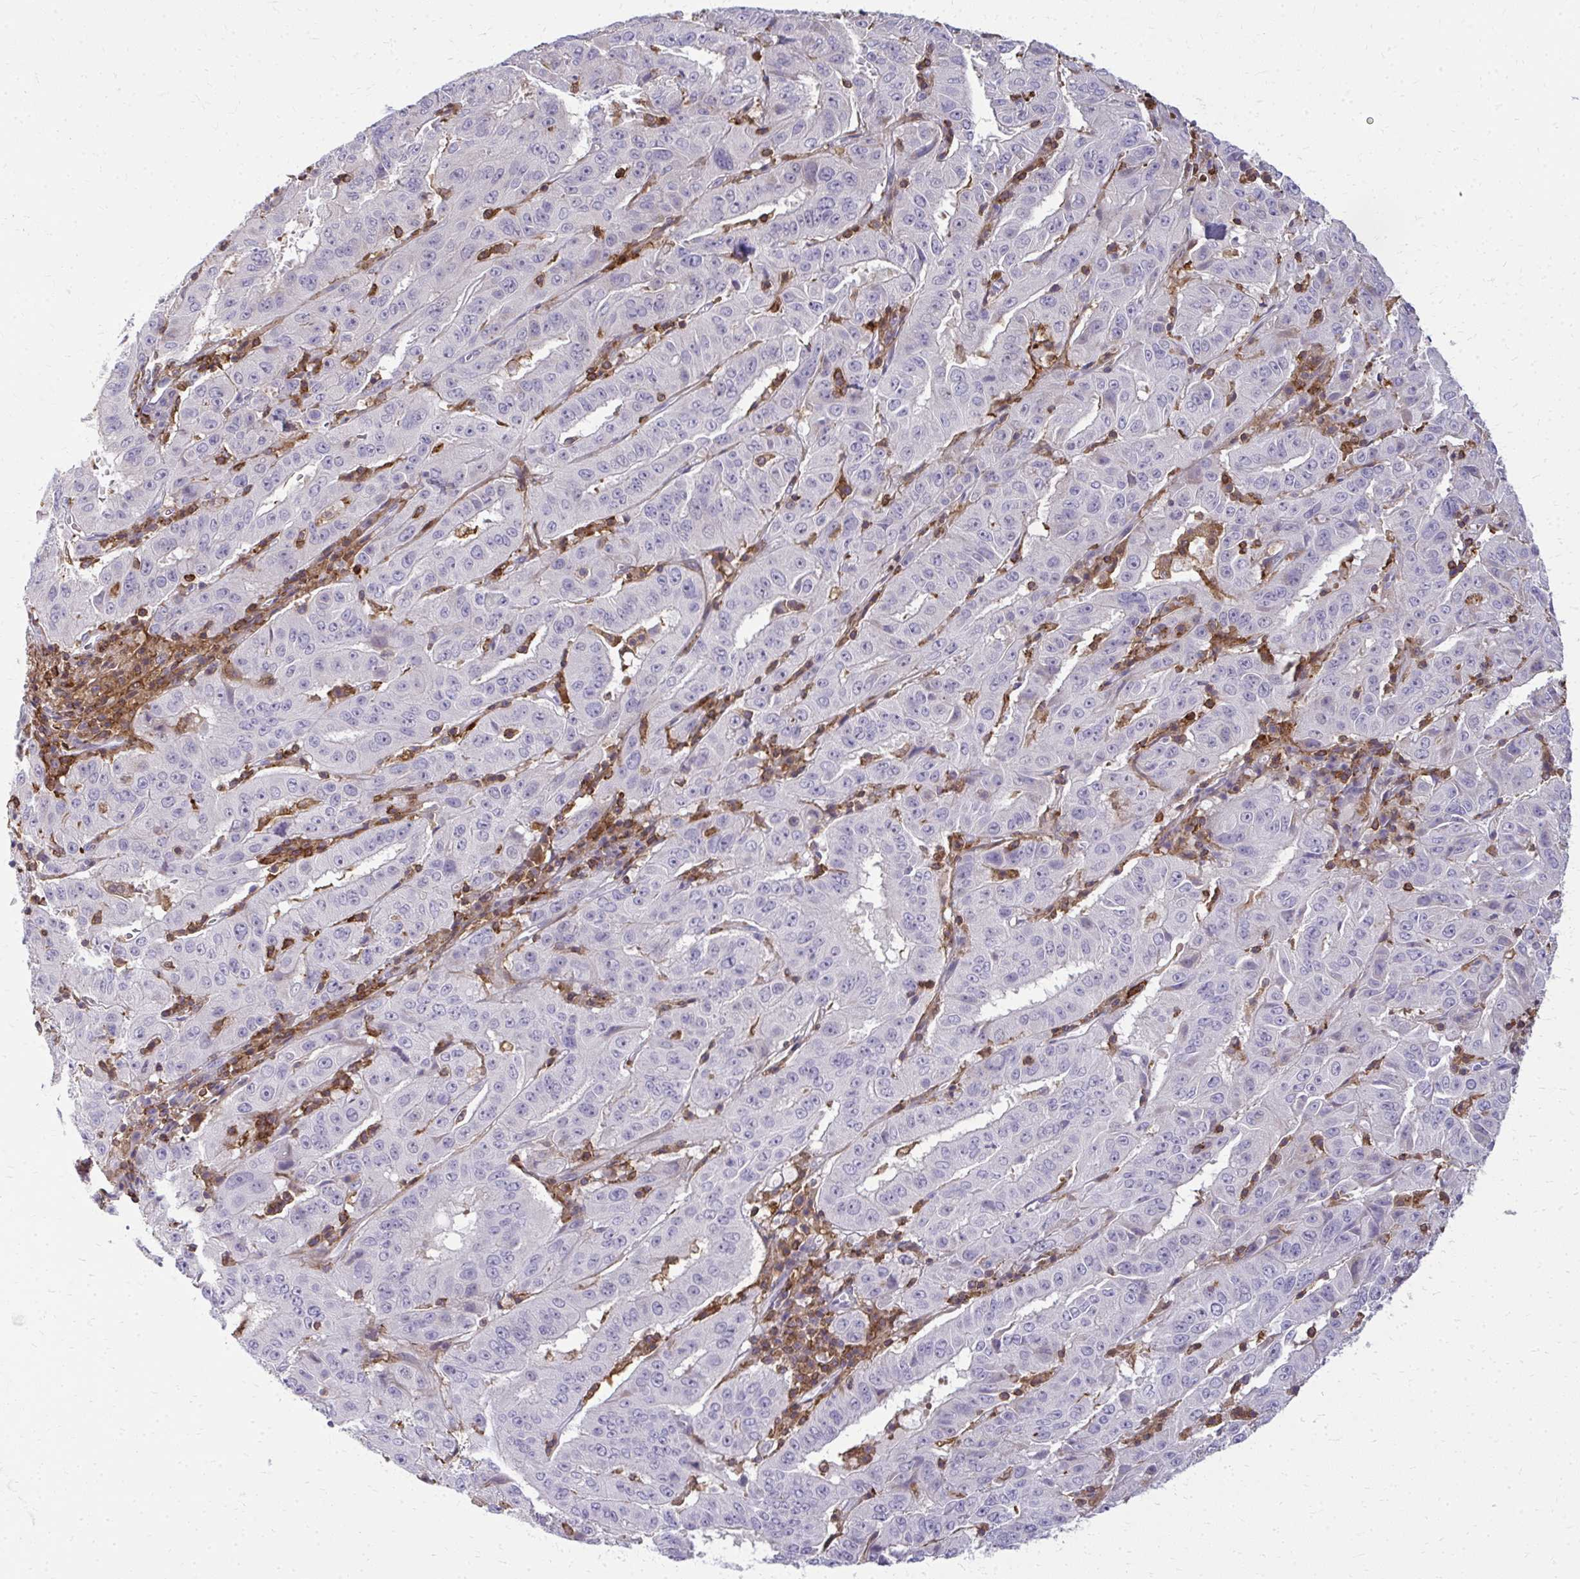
{"staining": {"intensity": "negative", "quantity": "none", "location": "none"}, "tissue": "pancreatic cancer", "cell_type": "Tumor cells", "image_type": "cancer", "snomed": [{"axis": "morphology", "description": "Adenocarcinoma, NOS"}, {"axis": "topography", "description": "Pancreas"}], "caption": "Histopathology image shows no significant protein positivity in tumor cells of pancreatic adenocarcinoma.", "gene": "AP5M1", "patient": {"sex": "male", "age": 63}}